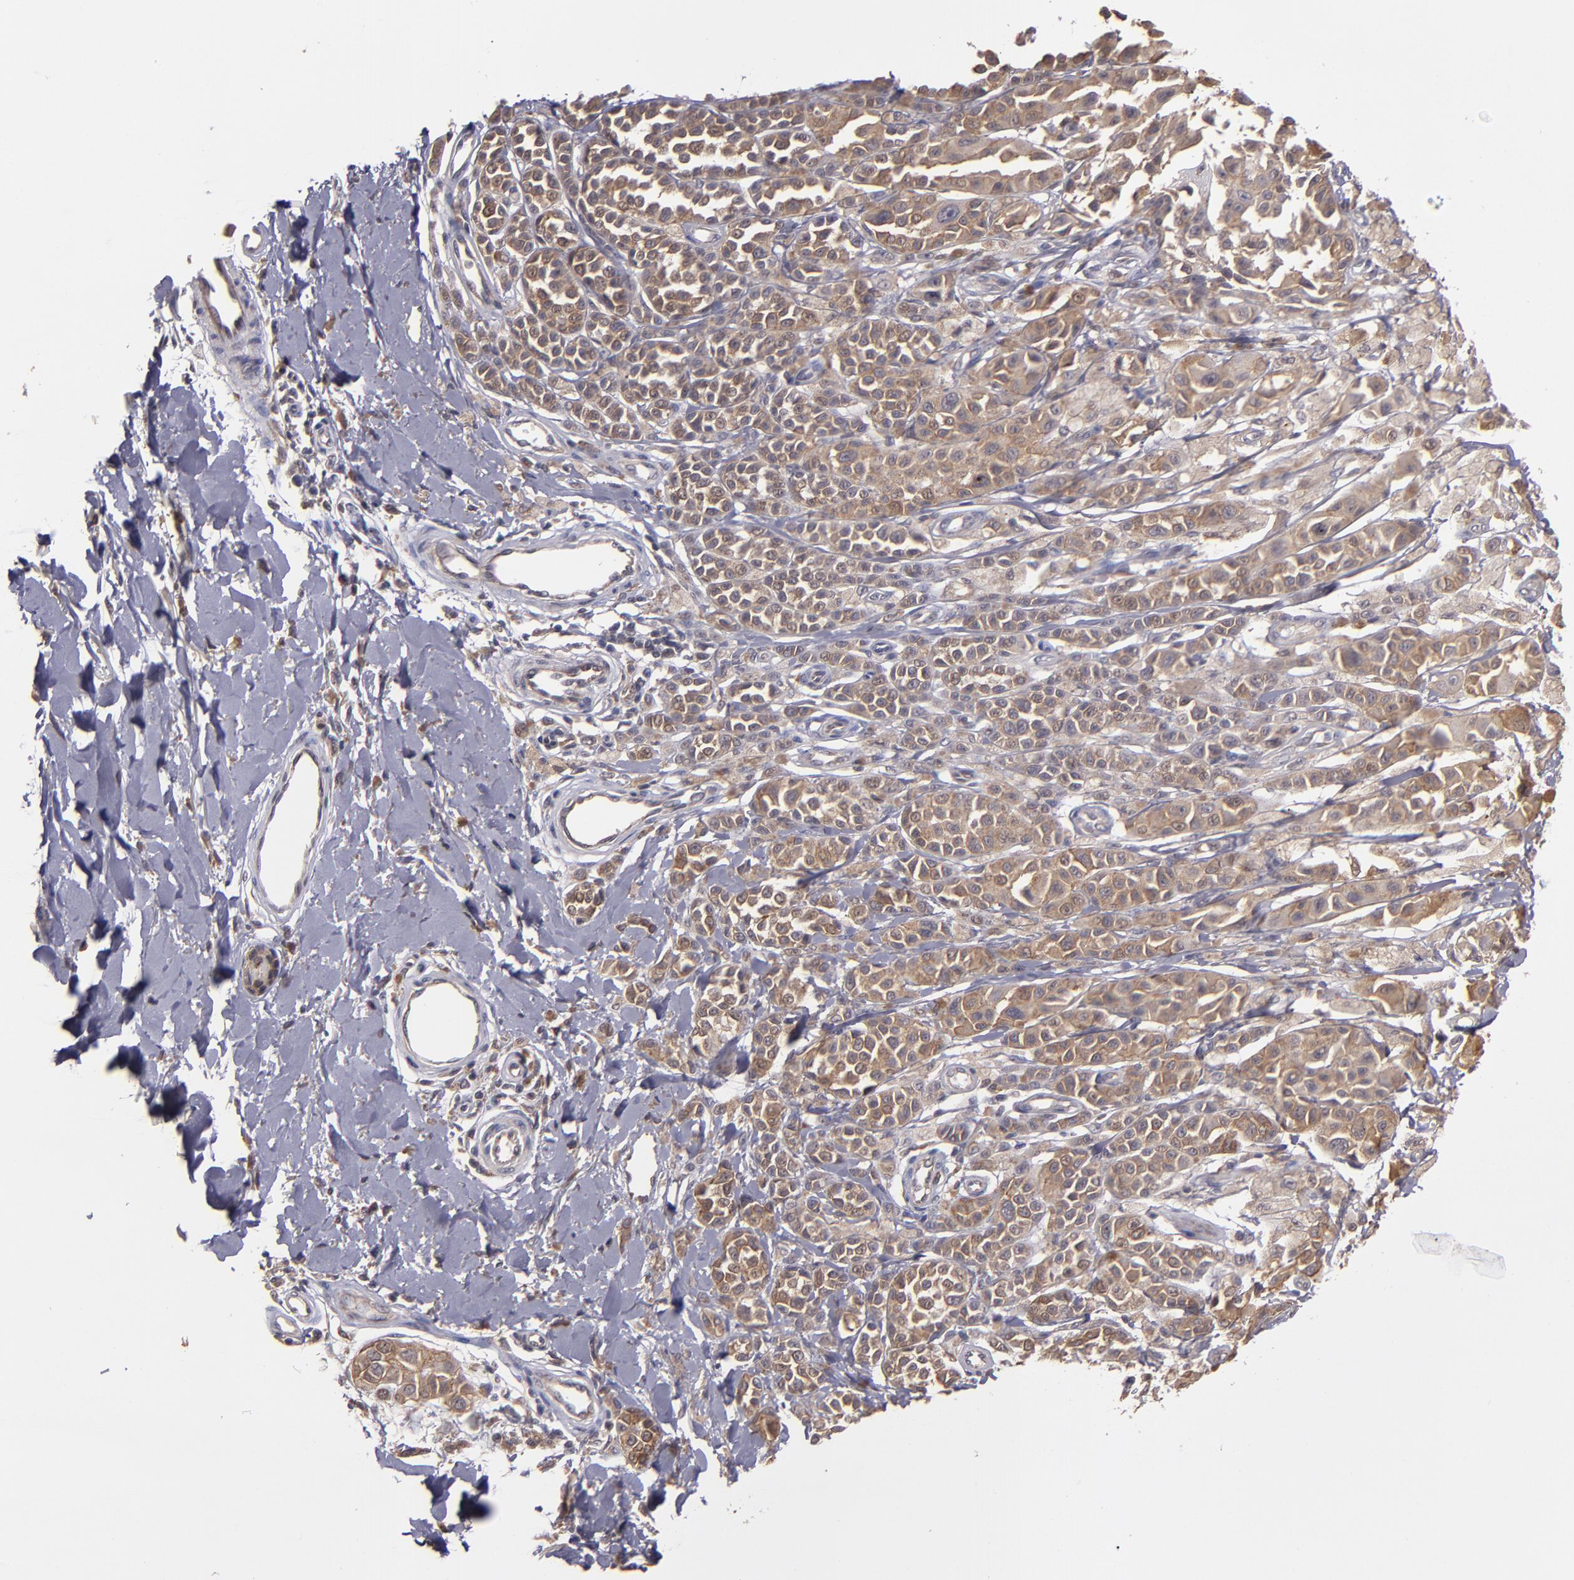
{"staining": {"intensity": "moderate", "quantity": ">75%", "location": "cytoplasmic/membranous"}, "tissue": "melanoma", "cell_type": "Tumor cells", "image_type": "cancer", "snomed": [{"axis": "morphology", "description": "Malignant melanoma, NOS"}, {"axis": "topography", "description": "Skin"}], "caption": "Immunohistochemical staining of malignant melanoma demonstrates medium levels of moderate cytoplasmic/membranous protein expression in approximately >75% of tumor cells. The protein of interest is stained brown, and the nuclei are stained in blue (DAB (3,3'-diaminobenzidine) IHC with brightfield microscopy, high magnification).", "gene": "SIPA1L1", "patient": {"sex": "female", "age": 38}}